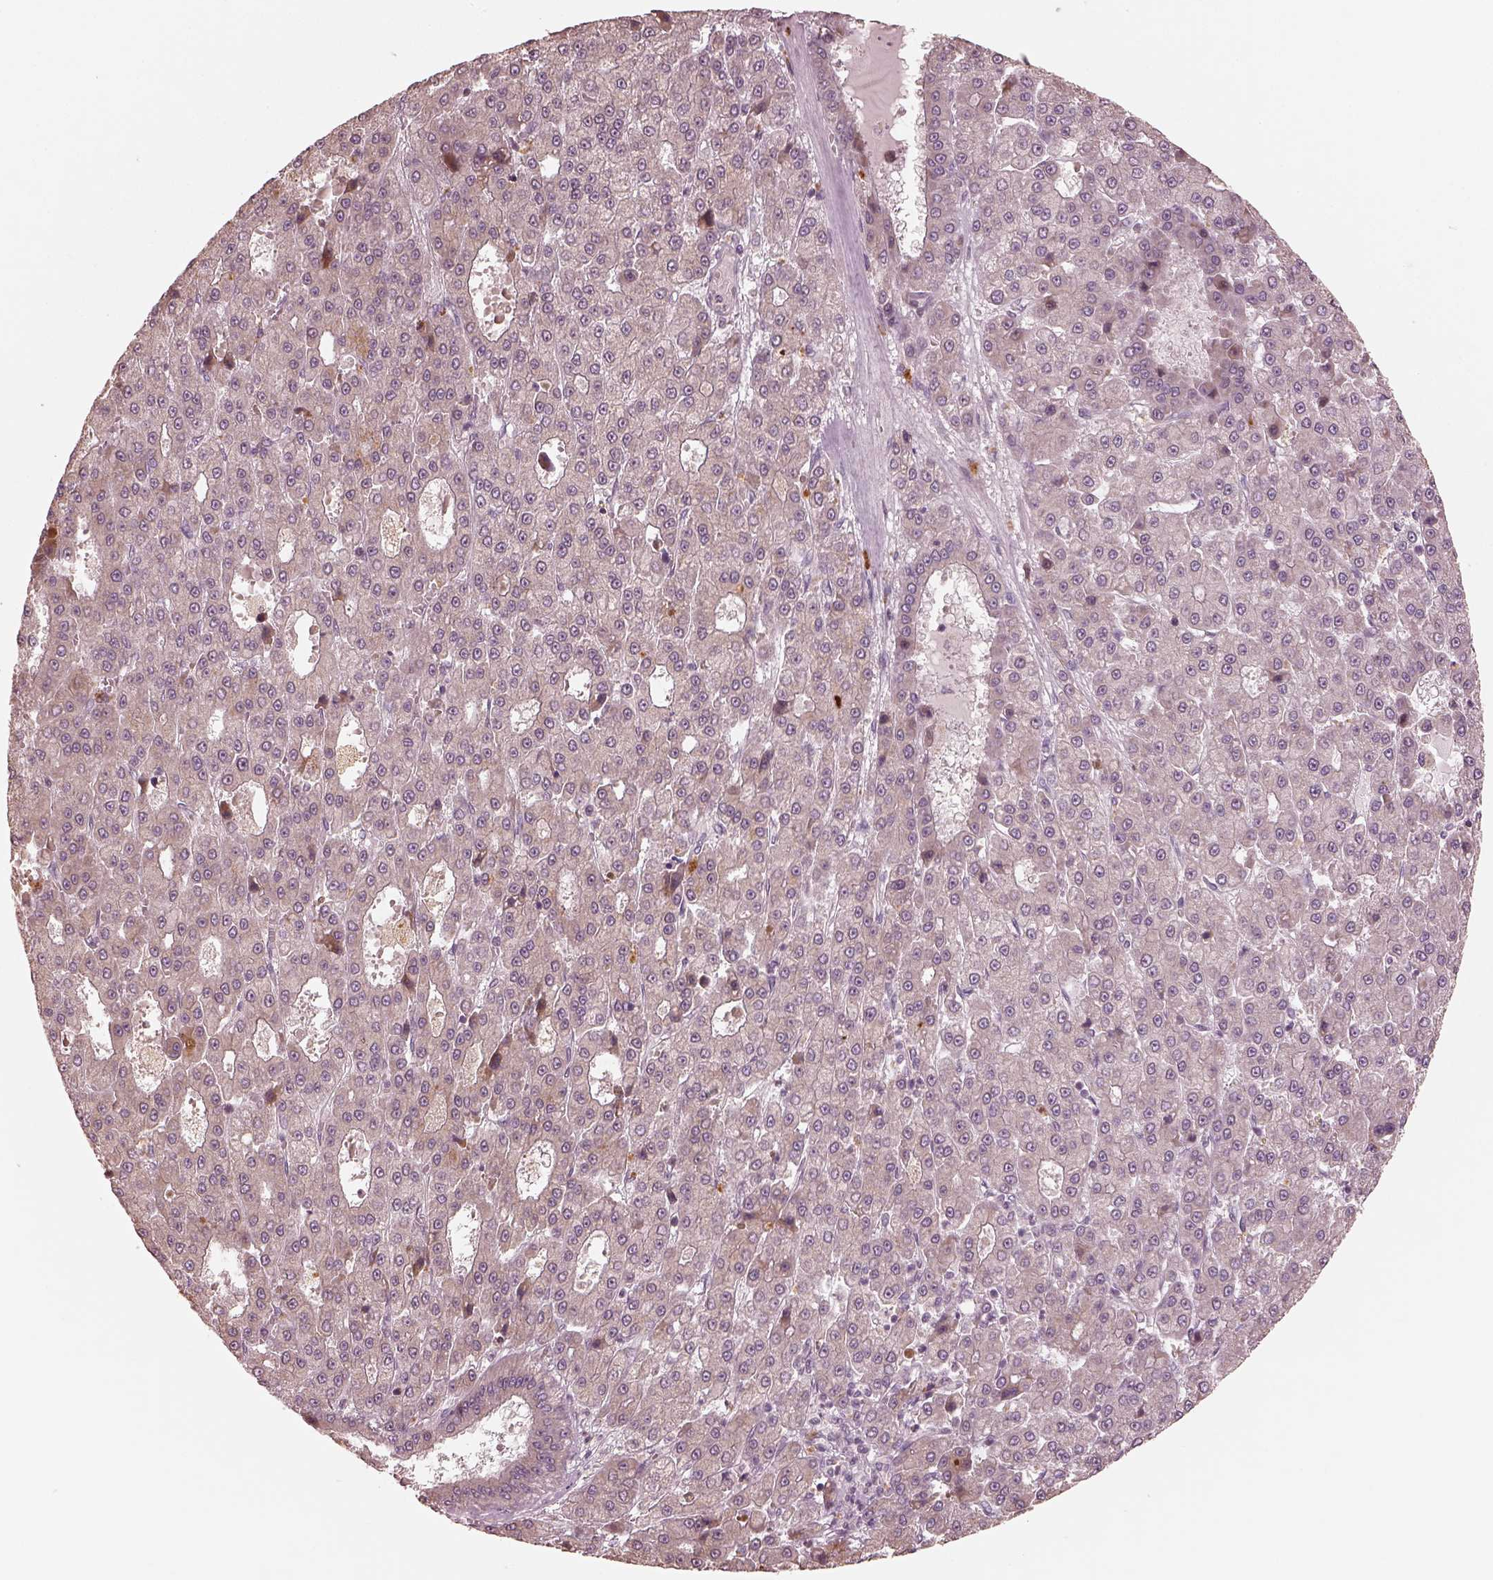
{"staining": {"intensity": "negative", "quantity": "none", "location": "none"}, "tissue": "liver cancer", "cell_type": "Tumor cells", "image_type": "cancer", "snomed": [{"axis": "morphology", "description": "Carcinoma, Hepatocellular, NOS"}, {"axis": "topography", "description": "Liver"}], "caption": "Liver hepatocellular carcinoma was stained to show a protein in brown. There is no significant positivity in tumor cells. The staining is performed using DAB brown chromogen with nuclei counter-stained in using hematoxylin.", "gene": "SLC25A46", "patient": {"sex": "male", "age": 70}}